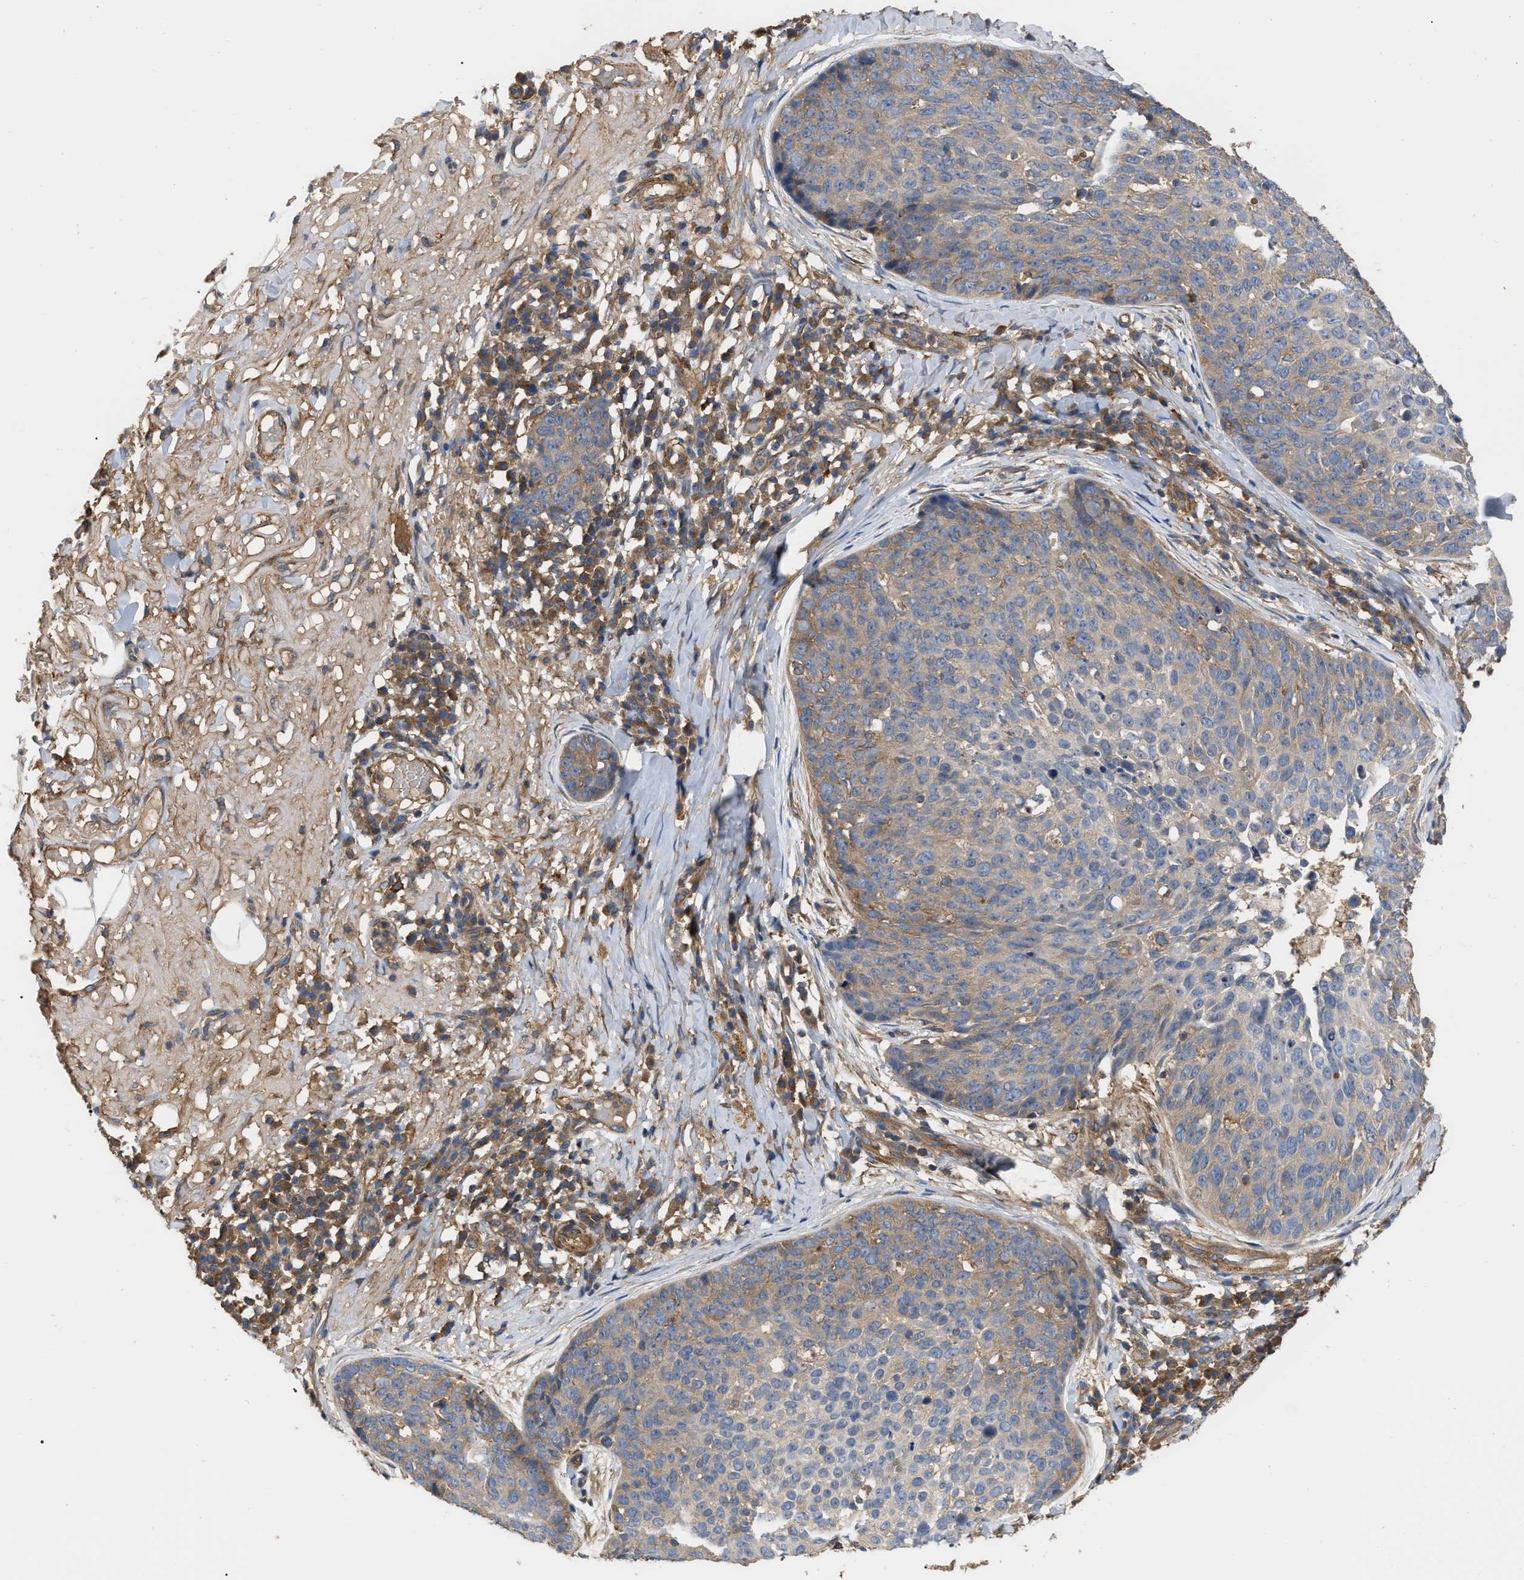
{"staining": {"intensity": "weak", "quantity": "25%-75%", "location": "cytoplasmic/membranous"}, "tissue": "skin cancer", "cell_type": "Tumor cells", "image_type": "cancer", "snomed": [{"axis": "morphology", "description": "Squamous cell carcinoma in situ, NOS"}, {"axis": "morphology", "description": "Squamous cell carcinoma, NOS"}, {"axis": "topography", "description": "Skin"}], "caption": "Skin cancer stained for a protein demonstrates weak cytoplasmic/membranous positivity in tumor cells.", "gene": "RABEP1", "patient": {"sex": "male", "age": 93}}